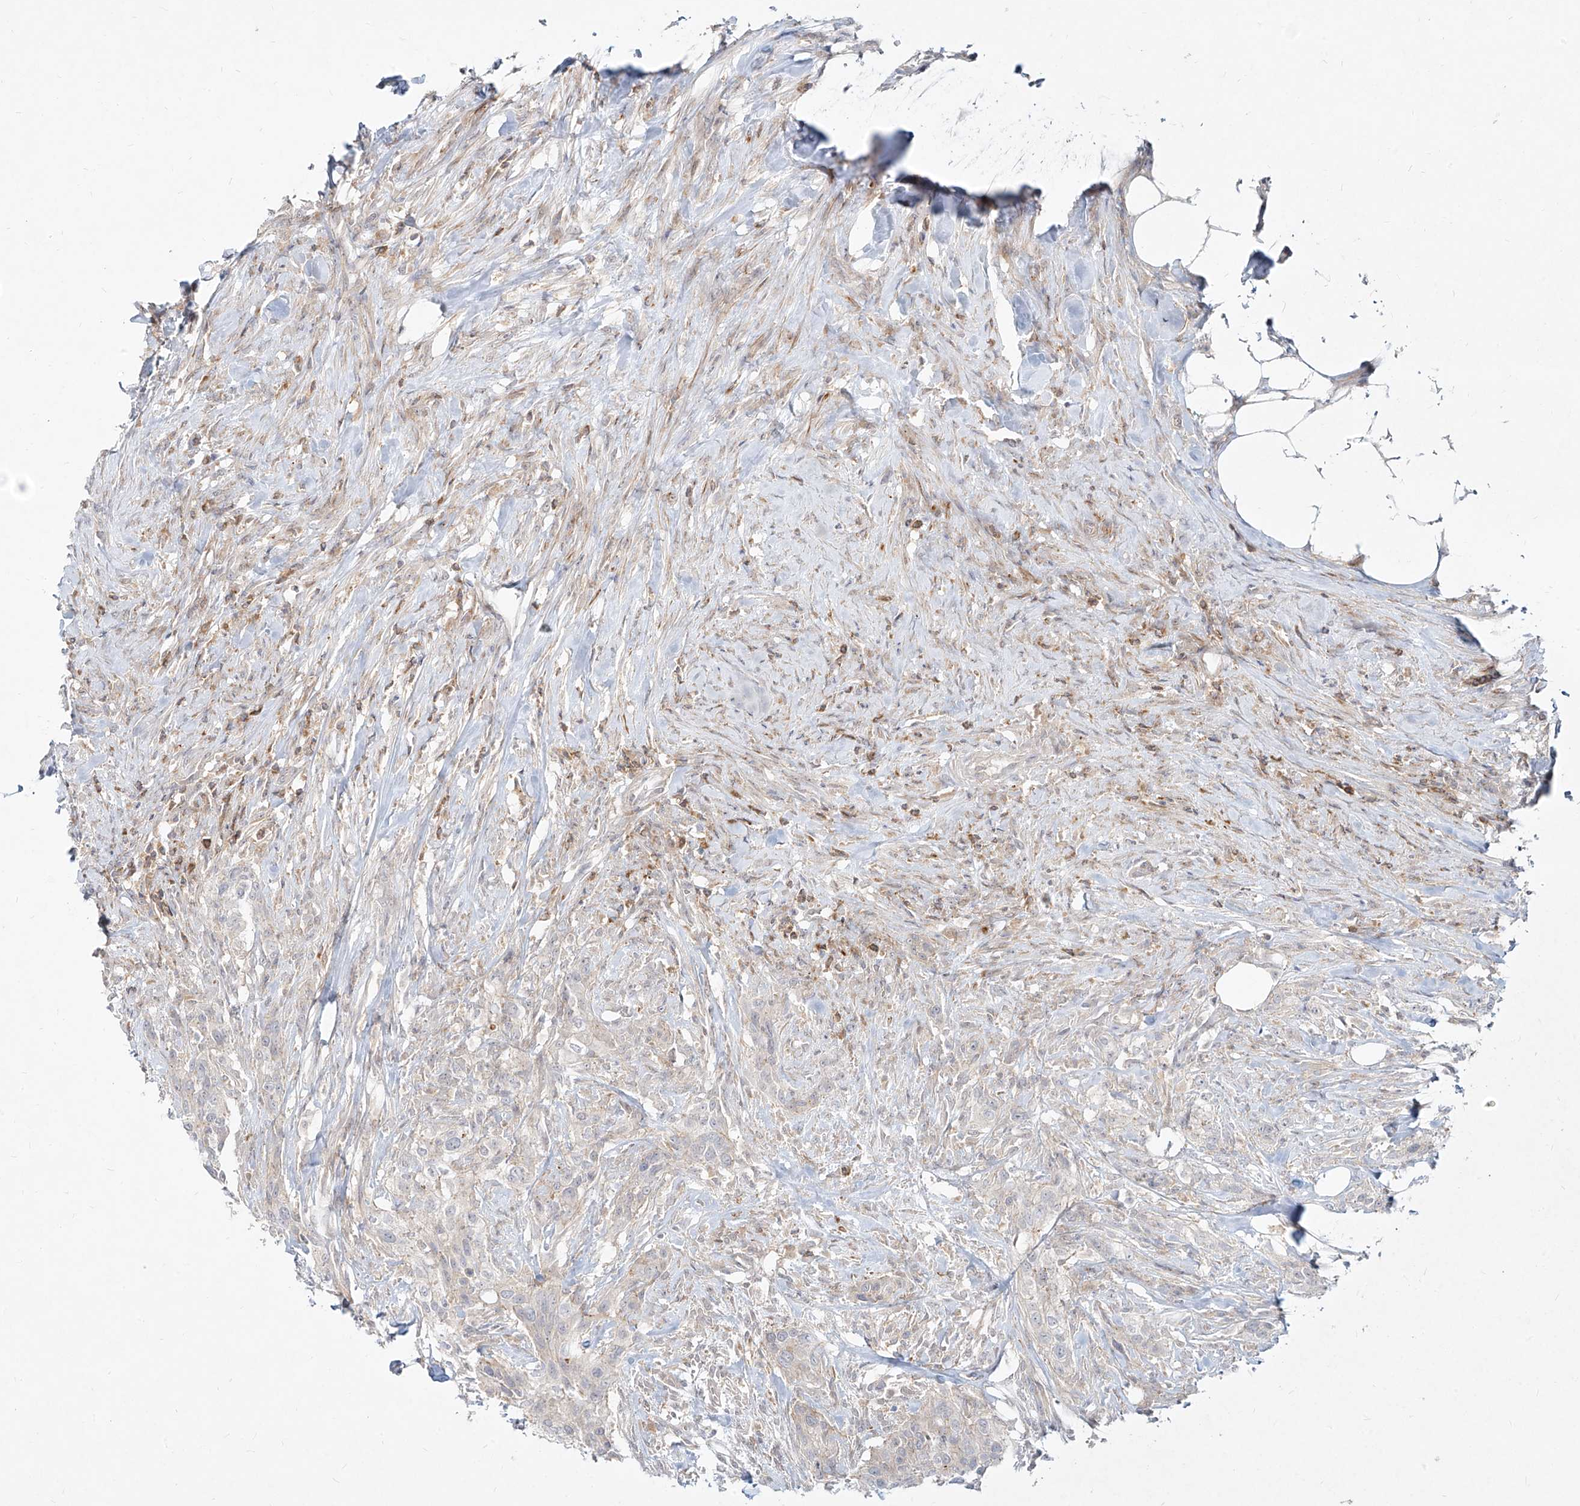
{"staining": {"intensity": "negative", "quantity": "none", "location": "none"}, "tissue": "urothelial cancer", "cell_type": "Tumor cells", "image_type": "cancer", "snomed": [{"axis": "morphology", "description": "Urothelial carcinoma, High grade"}, {"axis": "topography", "description": "Urinary bladder"}], "caption": "The immunohistochemistry image has no significant positivity in tumor cells of high-grade urothelial carcinoma tissue. (DAB (3,3'-diaminobenzidine) immunohistochemistry (IHC) with hematoxylin counter stain).", "gene": "SLC2A12", "patient": {"sex": "male", "age": 35}}